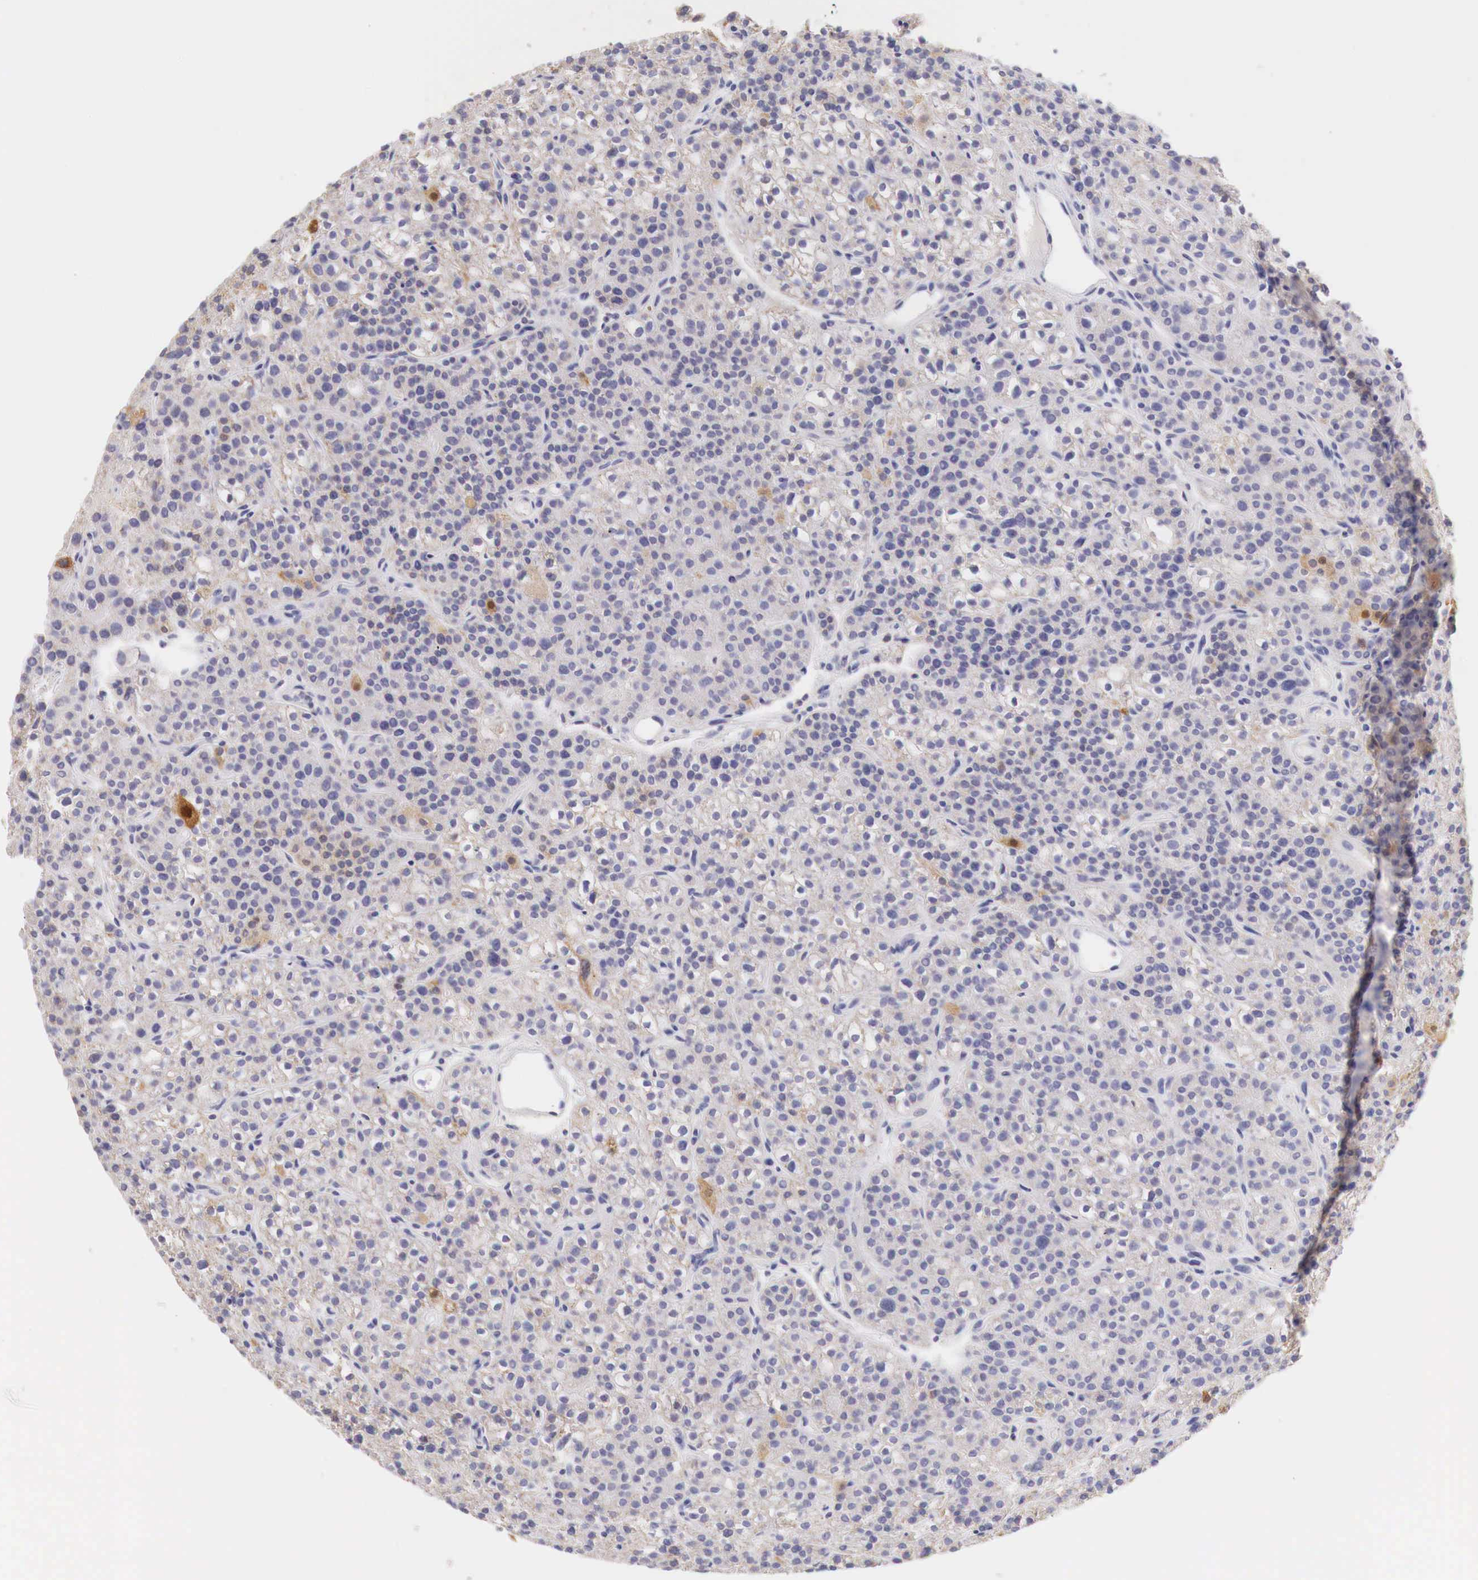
{"staining": {"intensity": "moderate", "quantity": "<25%", "location": "cytoplasmic/membranous"}, "tissue": "parathyroid gland", "cell_type": "Glandular cells", "image_type": "normal", "snomed": [{"axis": "morphology", "description": "Normal tissue, NOS"}, {"axis": "topography", "description": "Parathyroid gland"}], "caption": "This is a micrograph of IHC staining of unremarkable parathyroid gland, which shows moderate staining in the cytoplasmic/membranous of glandular cells.", "gene": "IDH3G", "patient": {"sex": "male", "age": 71}}